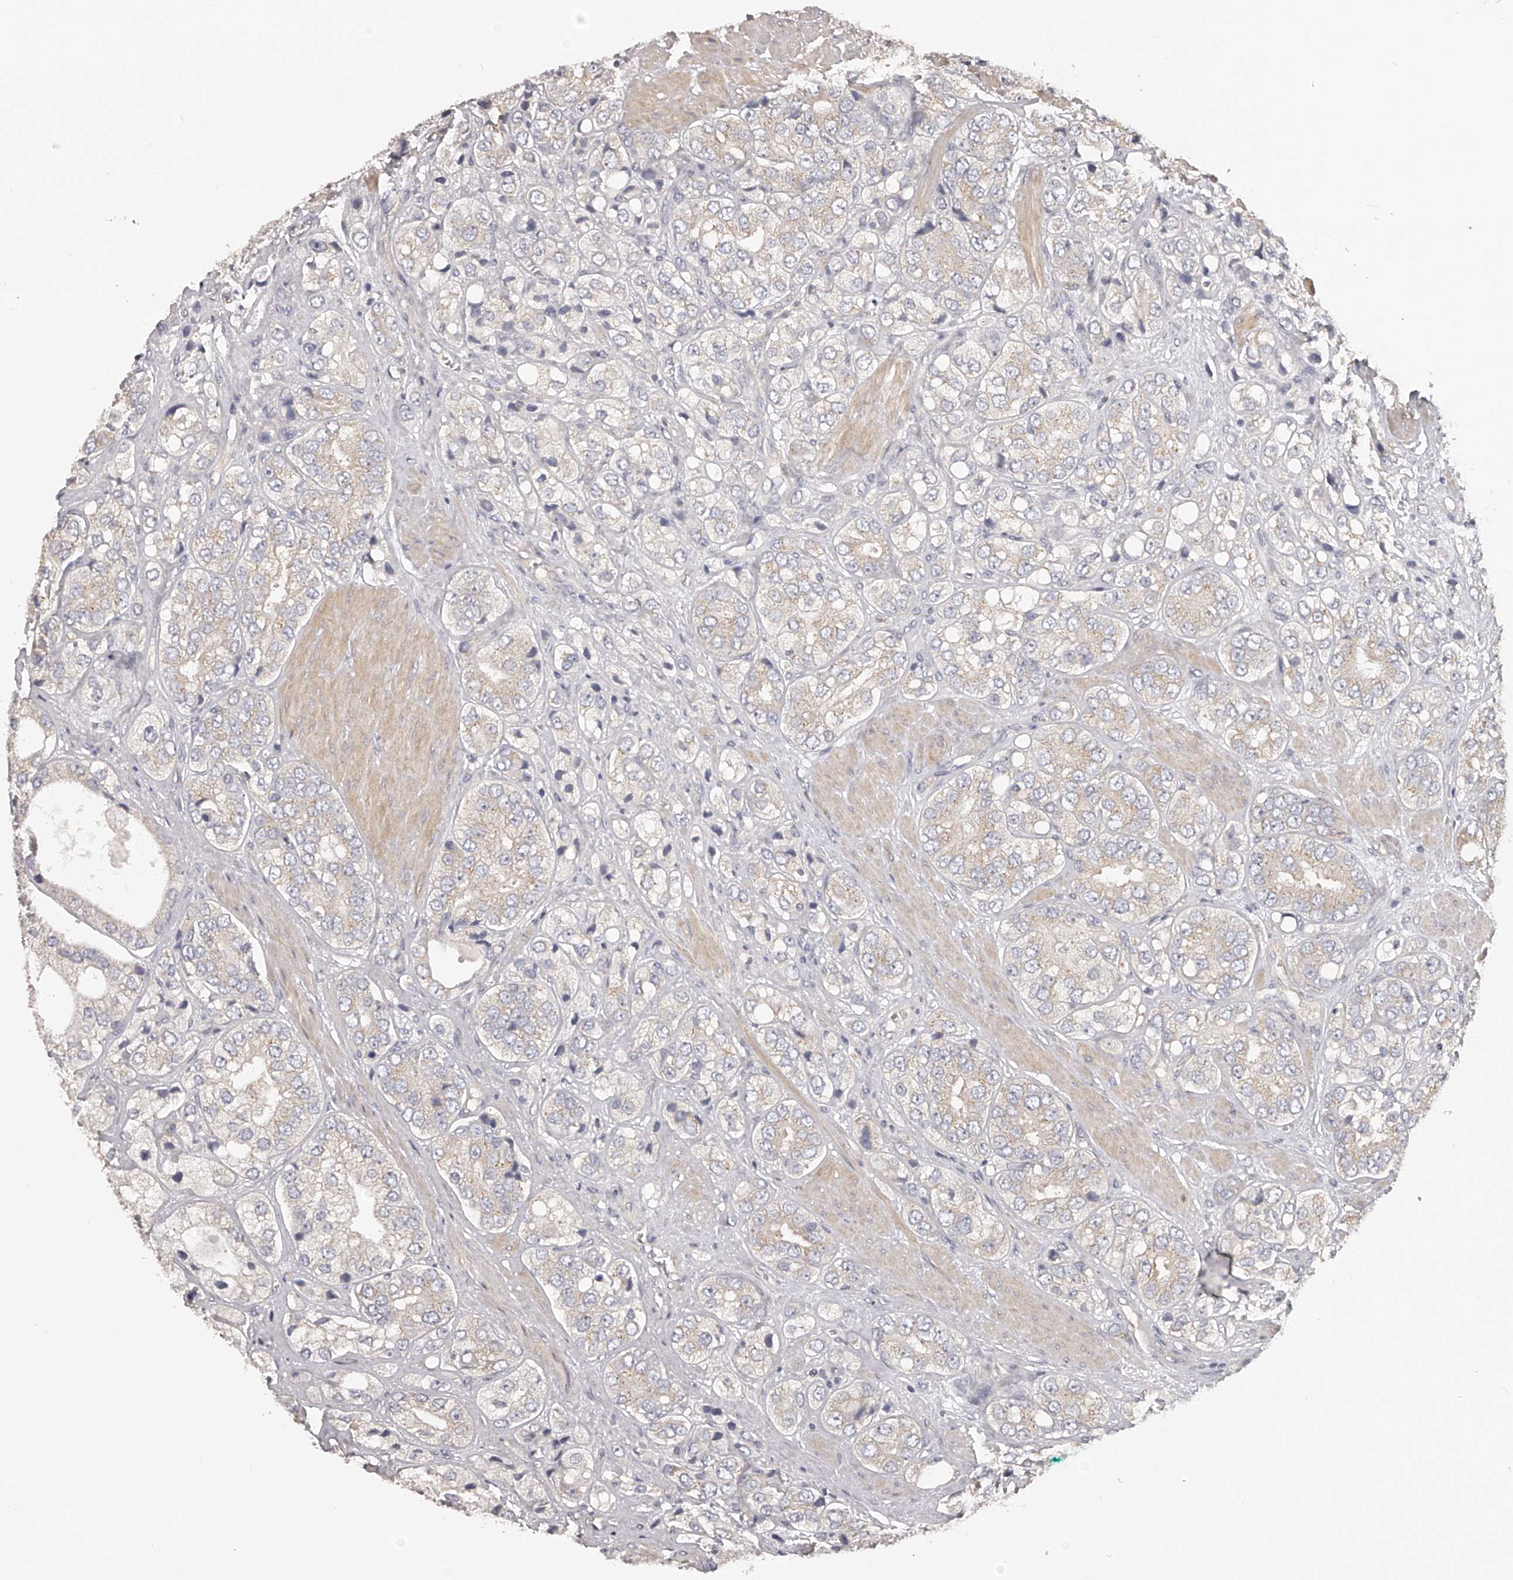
{"staining": {"intensity": "negative", "quantity": "none", "location": "none"}, "tissue": "prostate cancer", "cell_type": "Tumor cells", "image_type": "cancer", "snomed": [{"axis": "morphology", "description": "Adenocarcinoma, High grade"}, {"axis": "topography", "description": "Prostate"}], "caption": "DAB (3,3'-diaminobenzidine) immunohistochemical staining of human high-grade adenocarcinoma (prostate) exhibits no significant staining in tumor cells.", "gene": "TNN", "patient": {"sex": "male", "age": 50}}